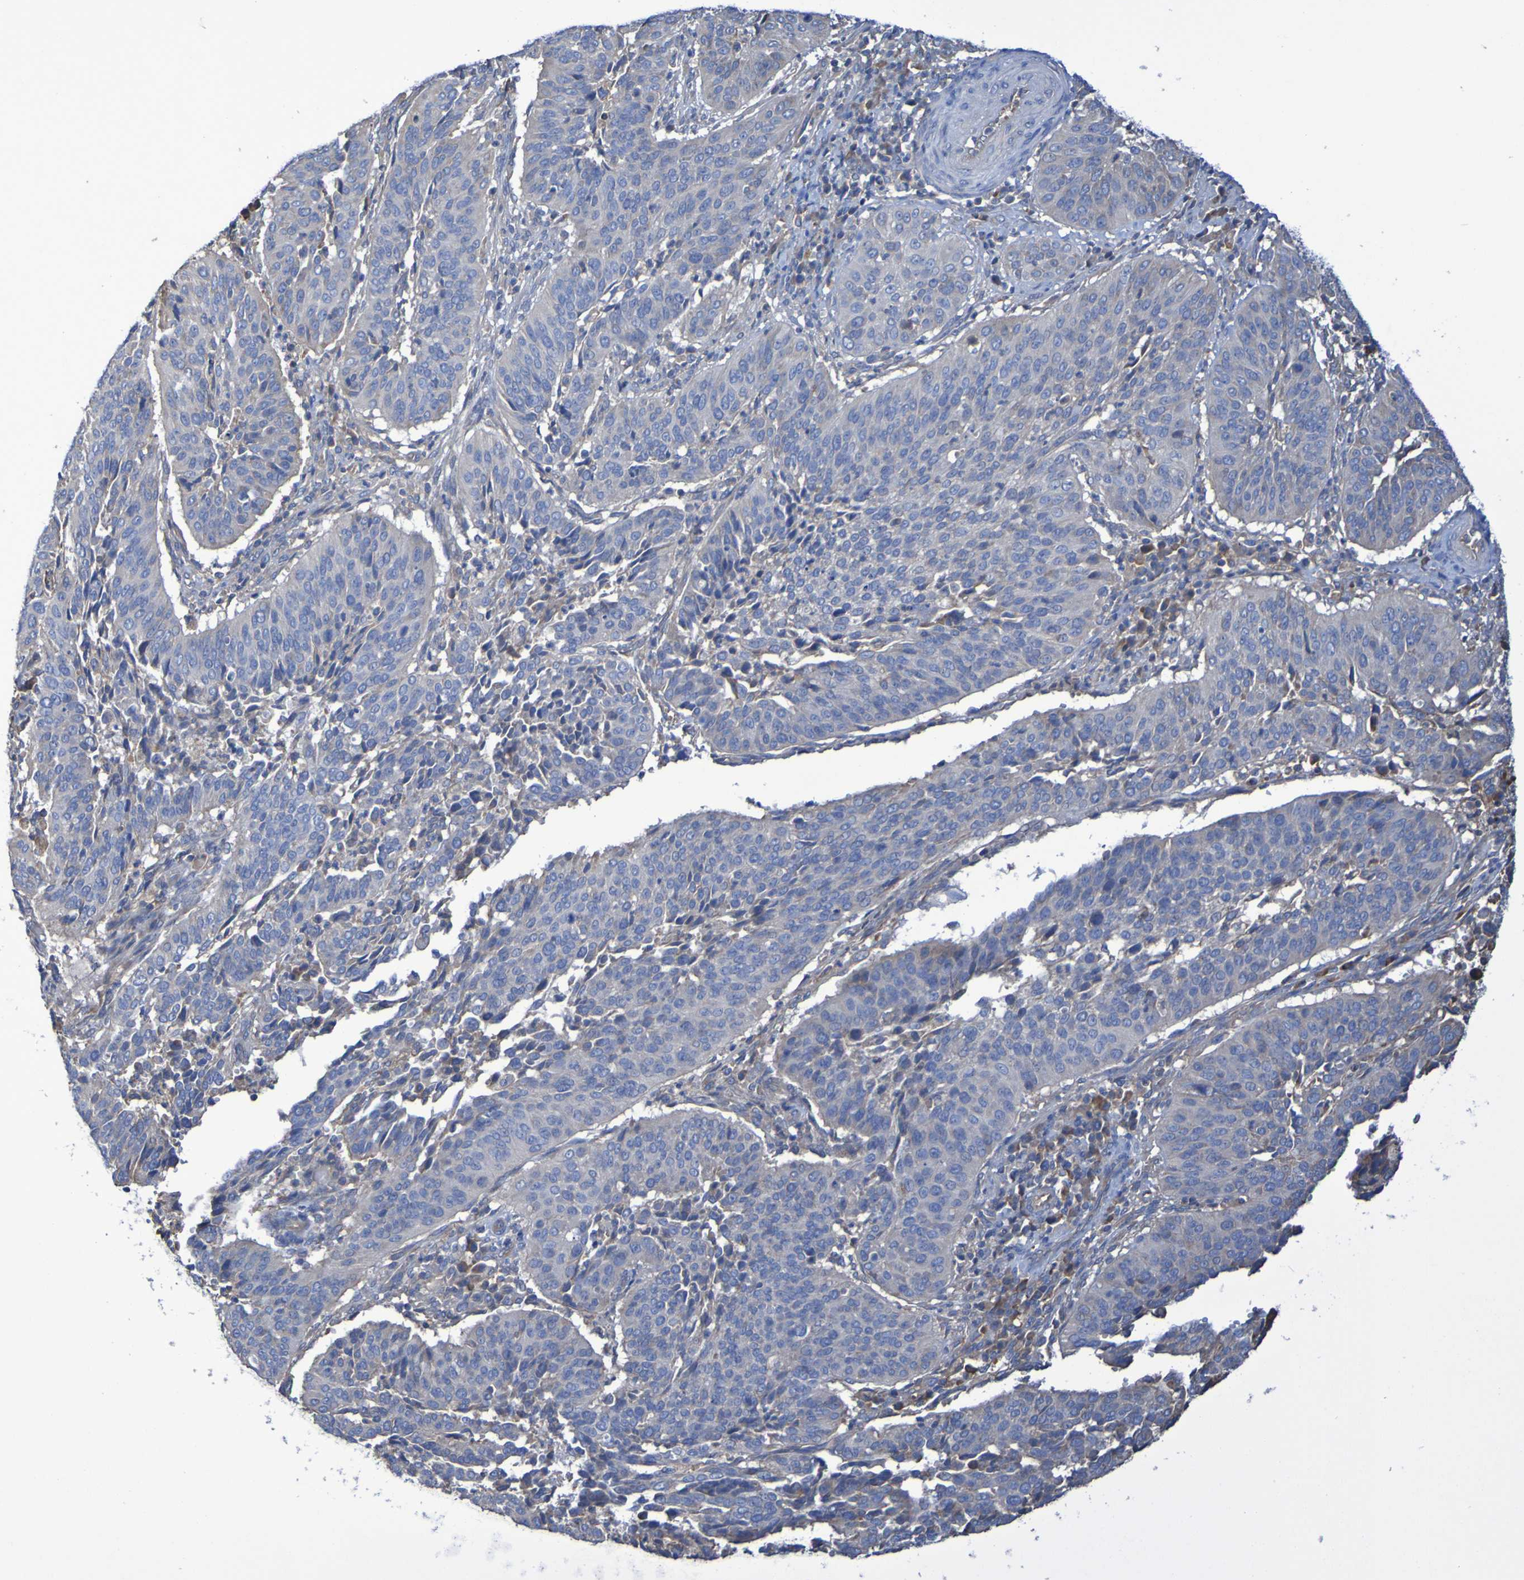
{"staining": {"intensity": "negative", "quantity": "none", "location": "none"}, "tissue": "cervical cancer", "cell_type": "Tumor cells", "image_type": "cancer", "snomed": [{"axis": "morphology", "description": "Normal tissue, NOS"}, {"axis": "morphology", "description": "Squamous cell carcinoma, NOS"}, {"axis": "topography", "description": "Cervix"}], "caption": "Tumor cells are negative for protein expression in human cervical cancer (squamous cell carcinoma).", "gene": "SYNJ1", "patient": {"sex": "female", "age": 39}}